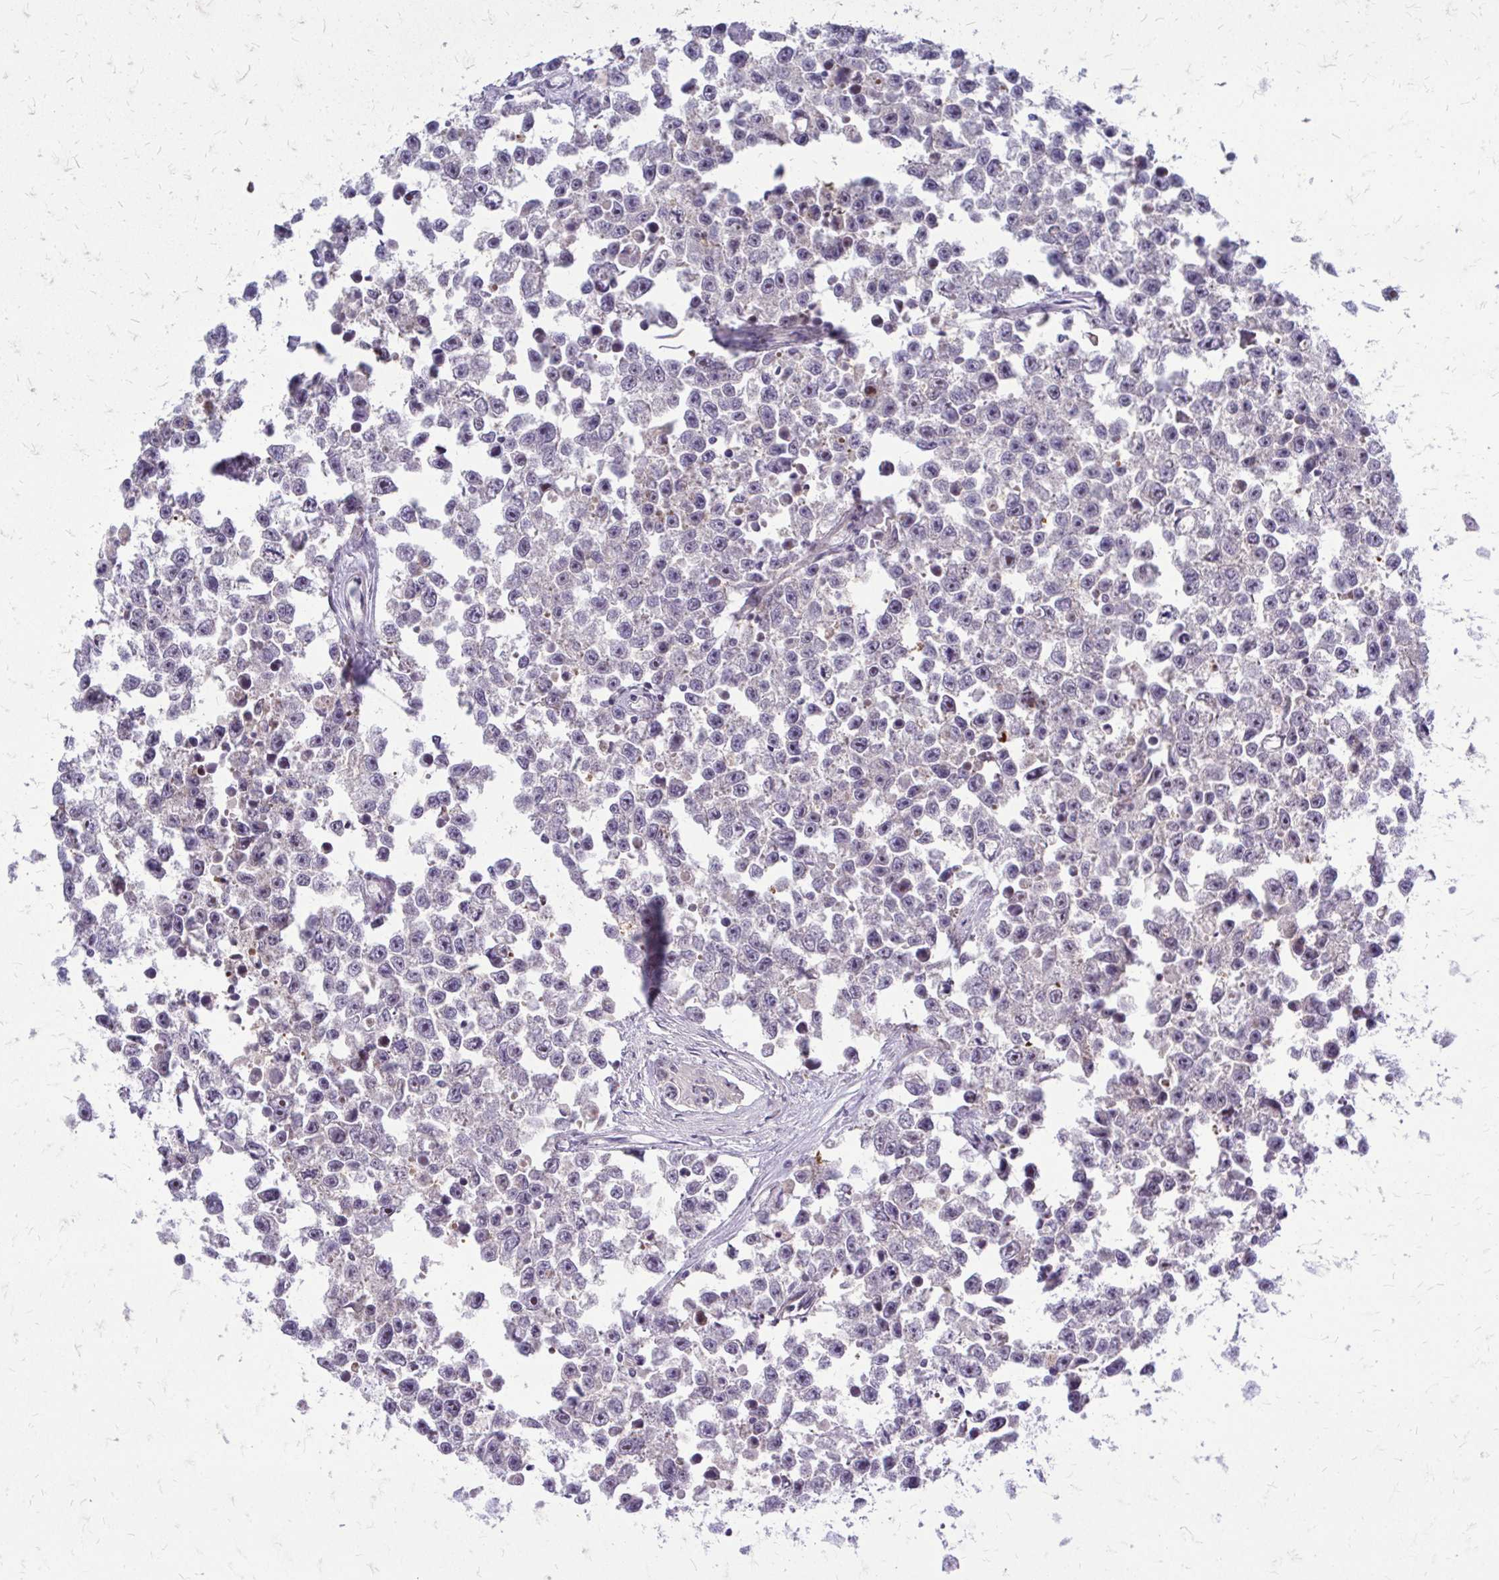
{"staining": {"intensity": "negative", "quantity": "none", "location": "none"}, "tissue": "testis cancer", "cell_type": "Tumor cells", "image_type": "cancer", "snomed": [{"axis": "morphology", "description": "Seminoma, NOS"}, {"axis": "topography", "description": "Testis"}], "caption": "The IHC image has no significant expression in tumor cells of testis seminoma tissue.", "gene": "PPDPFL", "patient": {"sex": "male", "age": 26}}